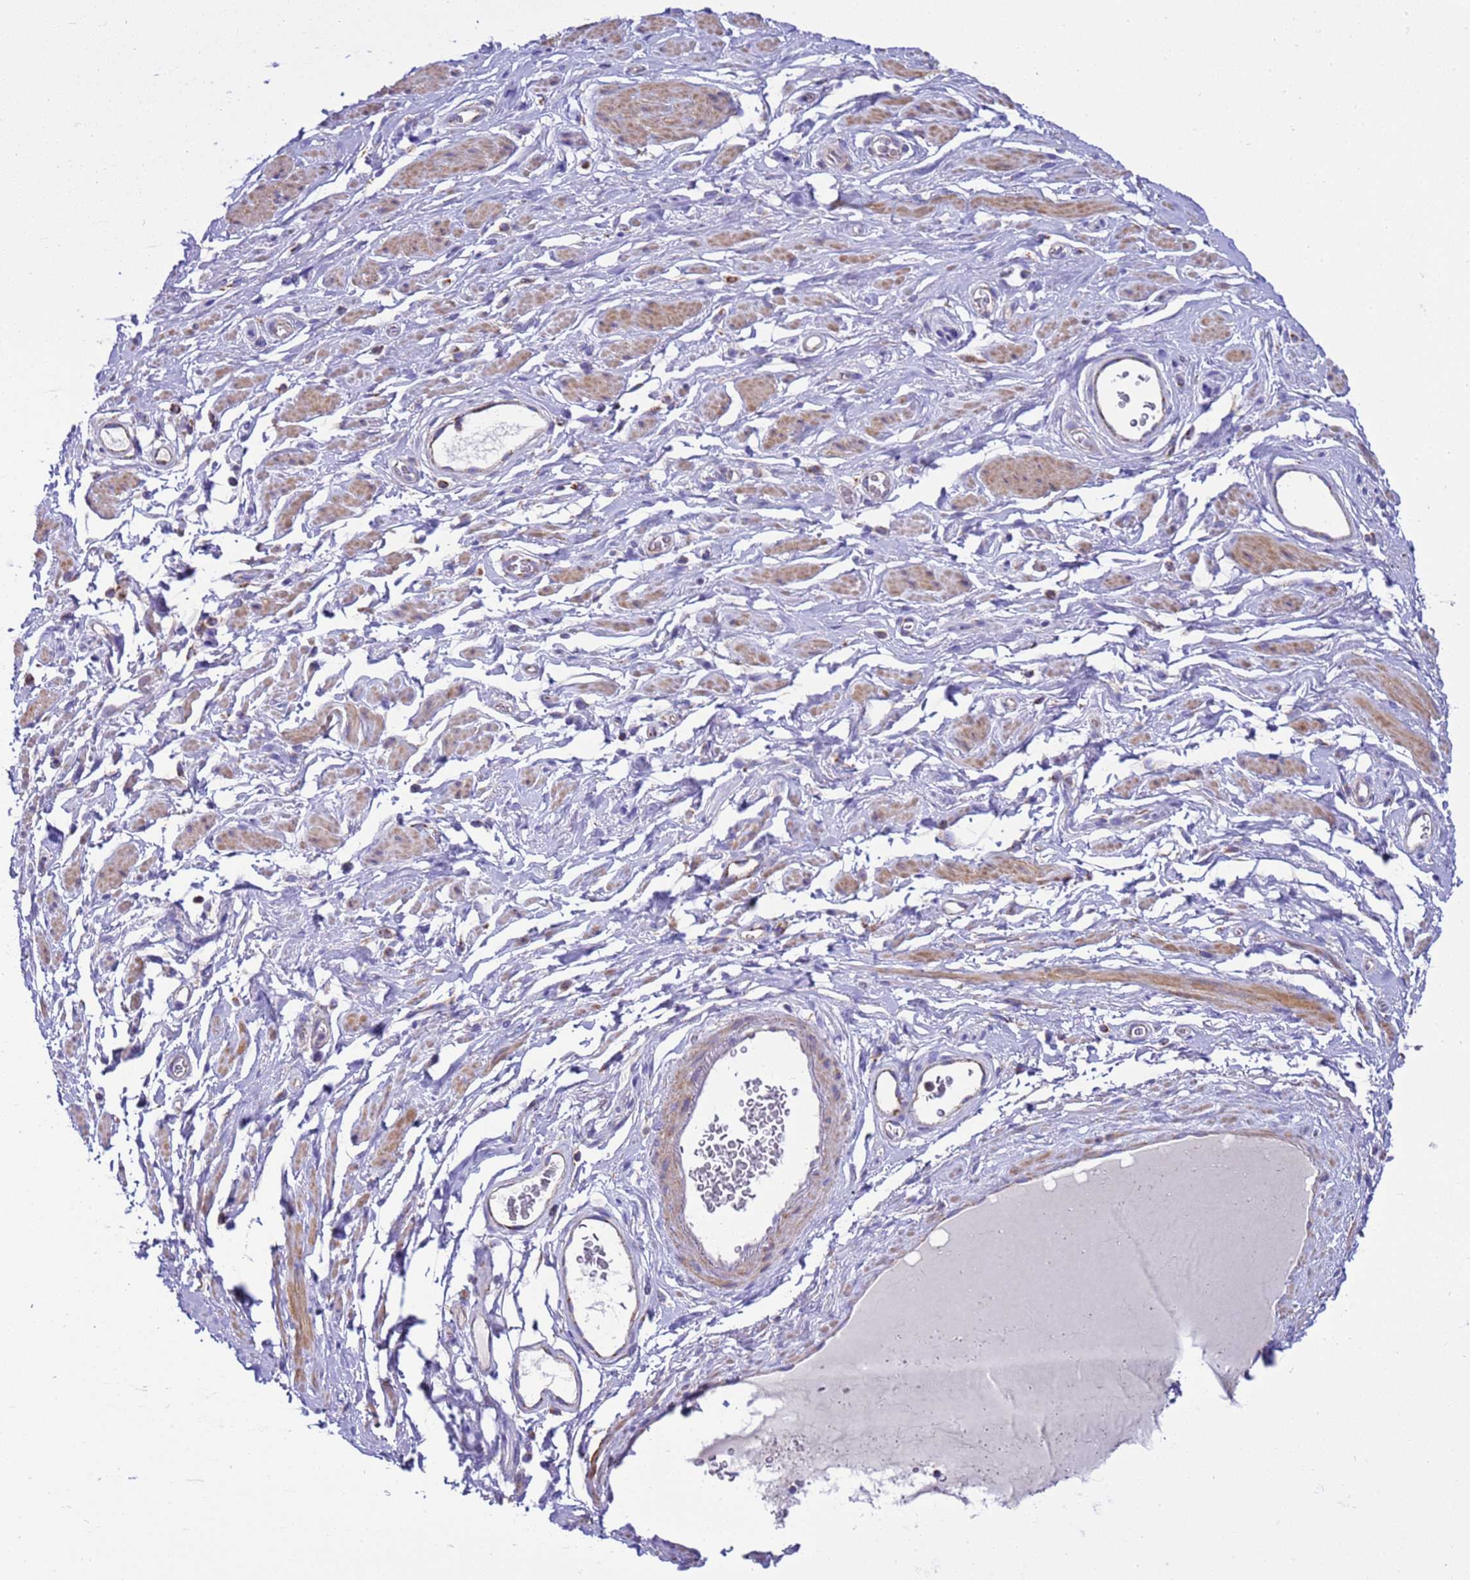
{"staining": {"intensity": "negative", "quantity": "none", "location": "none"}, "tissue": "adipose tissue", "cell_type": "Adipocytes", "image_type": "normal", "snomed": [{"axis": "morphology", "description": "Normal tissue, NOS"}, {"axis": "morphology", "description": "Adenocarcinoma, NOS"}, {"axis": "topography", "description": "Rectum"}, {"axis": "topography", "description": "Vagina"}, {"axis": "topography", "description": "Peripheral nerve tissue"}], "caption": "Immunohistochemistry (IHC) photomicrograph of benign adipose tissue stained for a protein (brown), which demonstrates no expression in adipocytes.", "gene": "RNF165", "patient": {"sex": "female", "age": 71}}